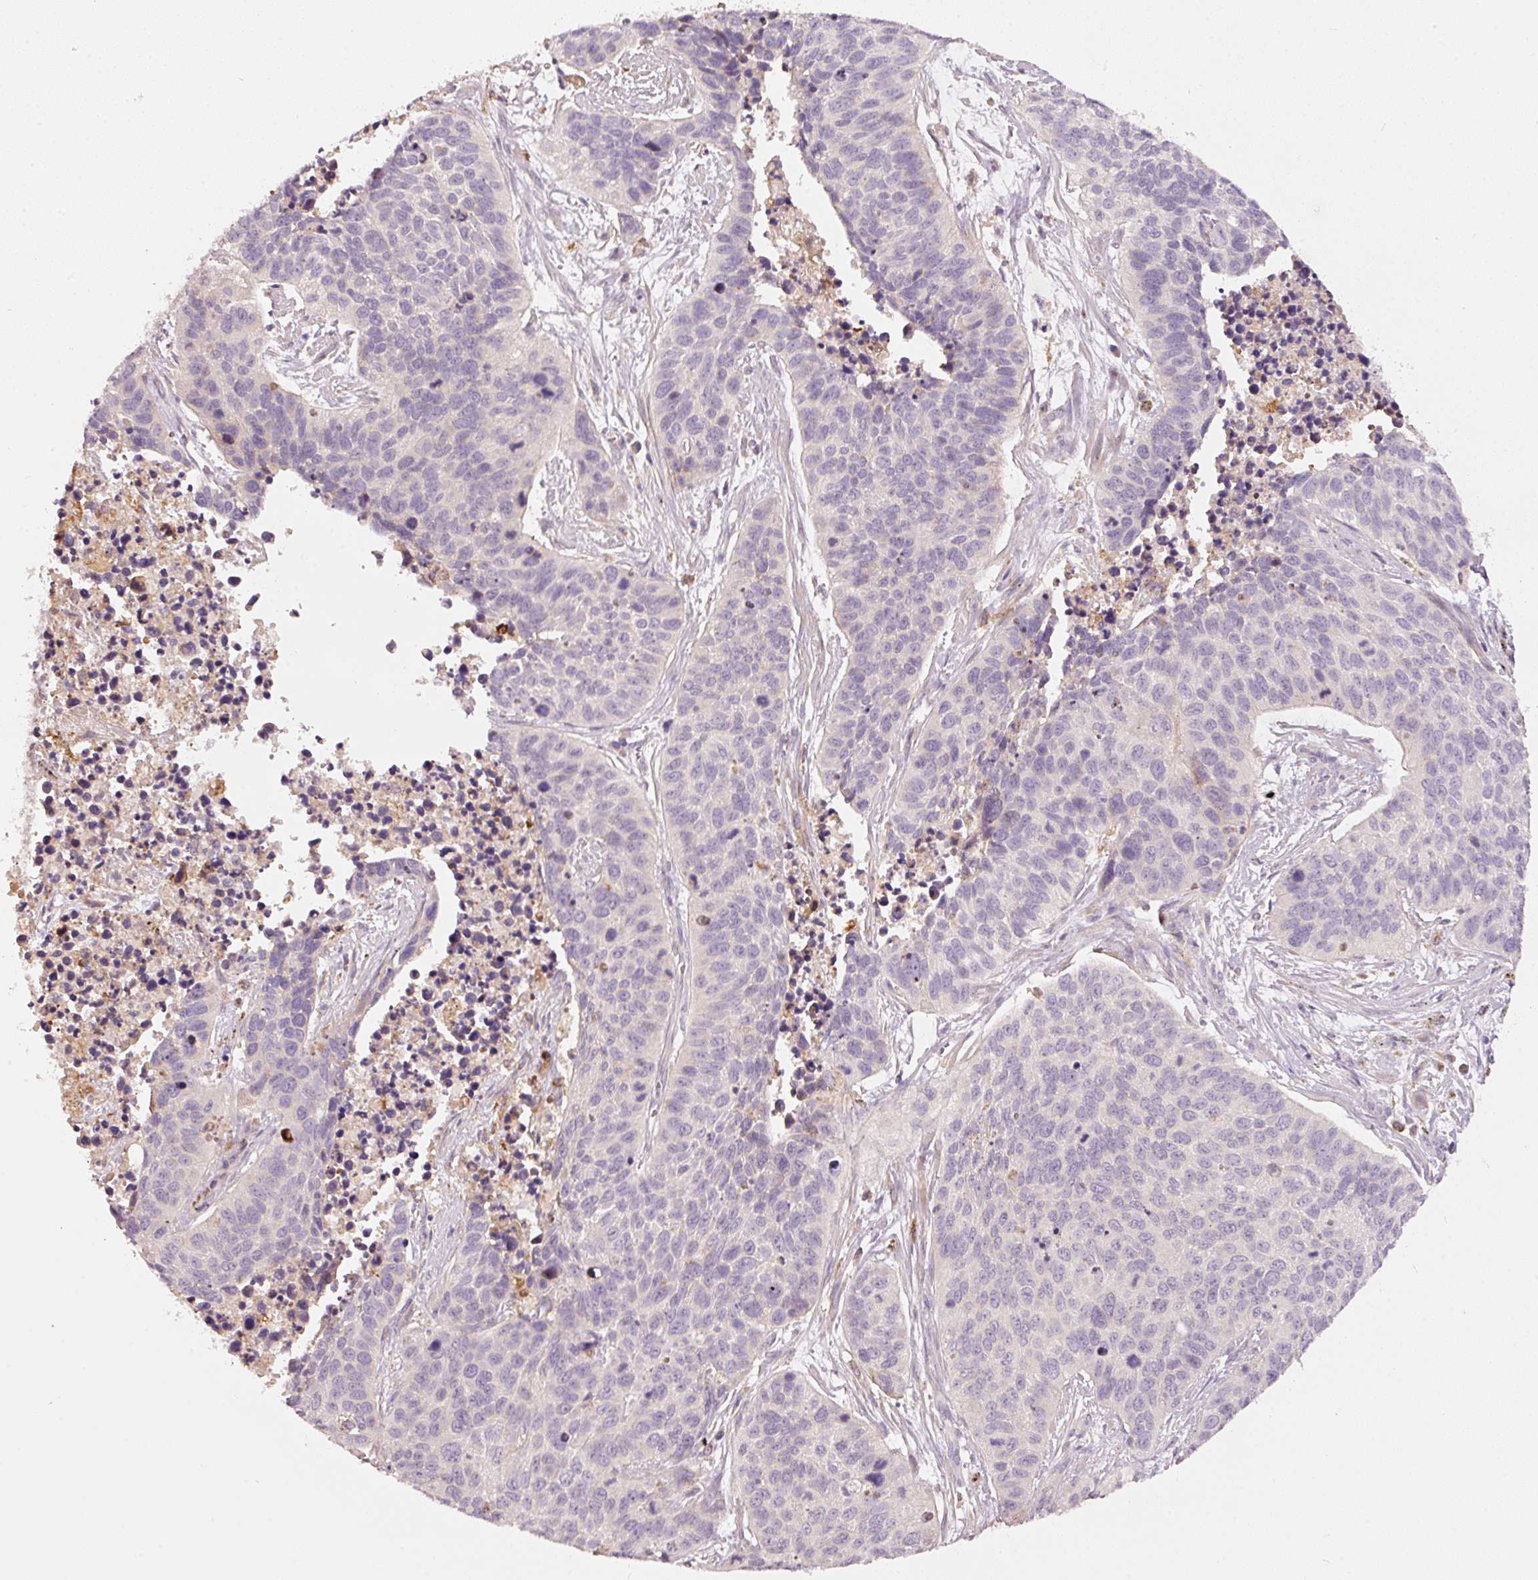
{"staining": {"intensity": "negative", "quantity": "none", "location": "none"}, "tissue": "lung cancer", "cell_type": "Tumor cells", "image_type": "cancer", "snomed": [{"axis": "morphology", "description": "Squamous cell carcinoma, NOS"}, {"axis": "topography", "description": "Lung"}], "caption": "Human lung cancer stained for a protein using IHC exhibits no staining in tumor cells.", "gene": "KLHL21", "patient": {"sex": "male", "age": 62}}